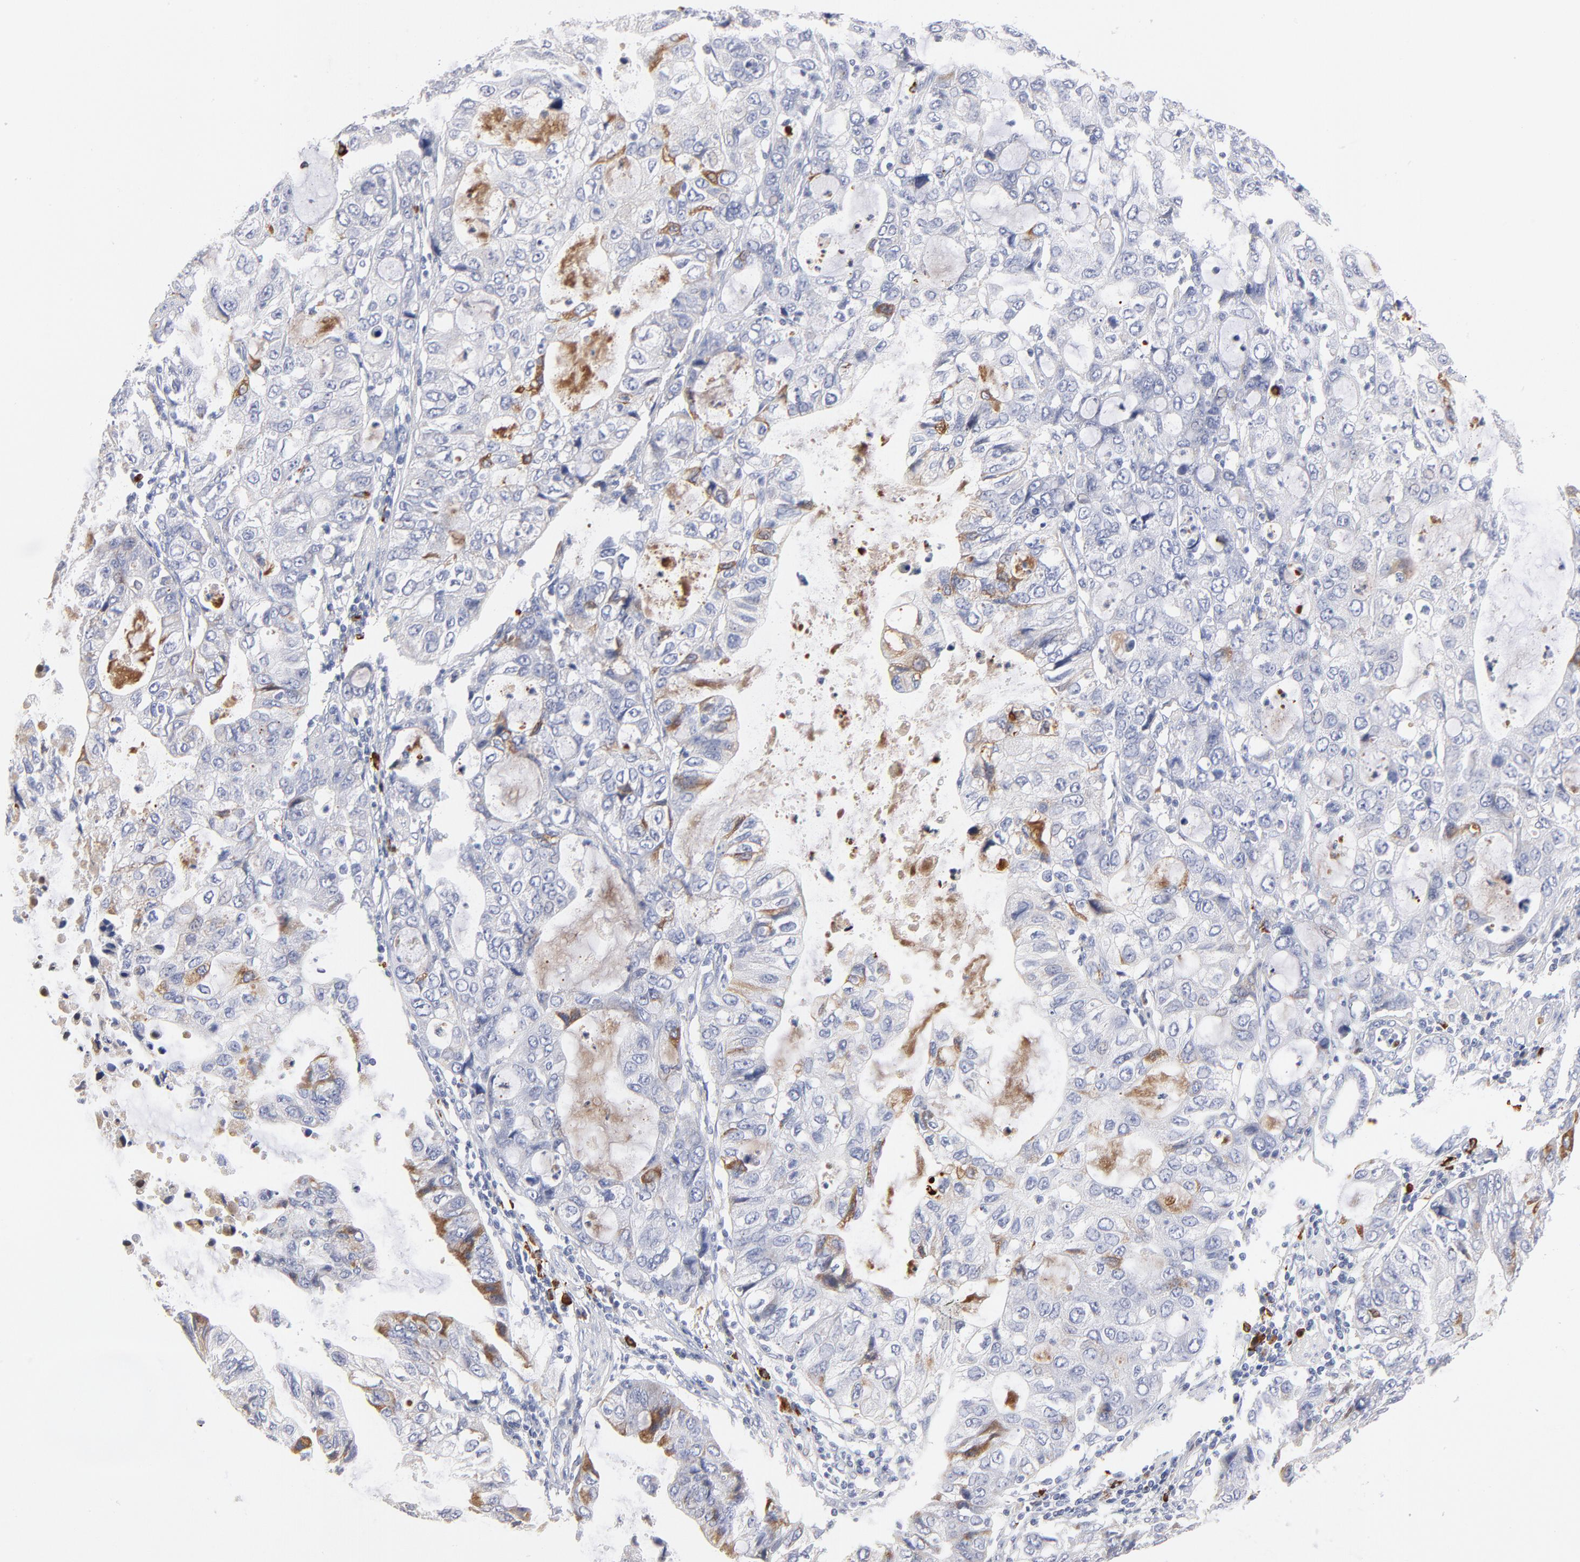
{"staining": {"intensity": "weak", "quantity": "<25%", "location": "cytoplasmic/membranous"}, "tissue": "stomach cancer", "cell_type": "Tumor cells", "image_type": "cancer", "snomed": [{"axis": "morphology", "description": "Adenocarcinoma, NOS"}, {"axis": "topography", "description": "Stomach, upper"}], "caption": "DAB (3,3'-diaminobenzidine) immunohistochemical staining of stomach adenocarcinoma reveals no significant expression in tumor cells. Brightfield microscopy of immunohistochemistry stained with DAB (brown) and hematoxylin (blue), captured at high magnification.", "gene": "PLAT", "patient": {"sex": "female", "age": 52}}